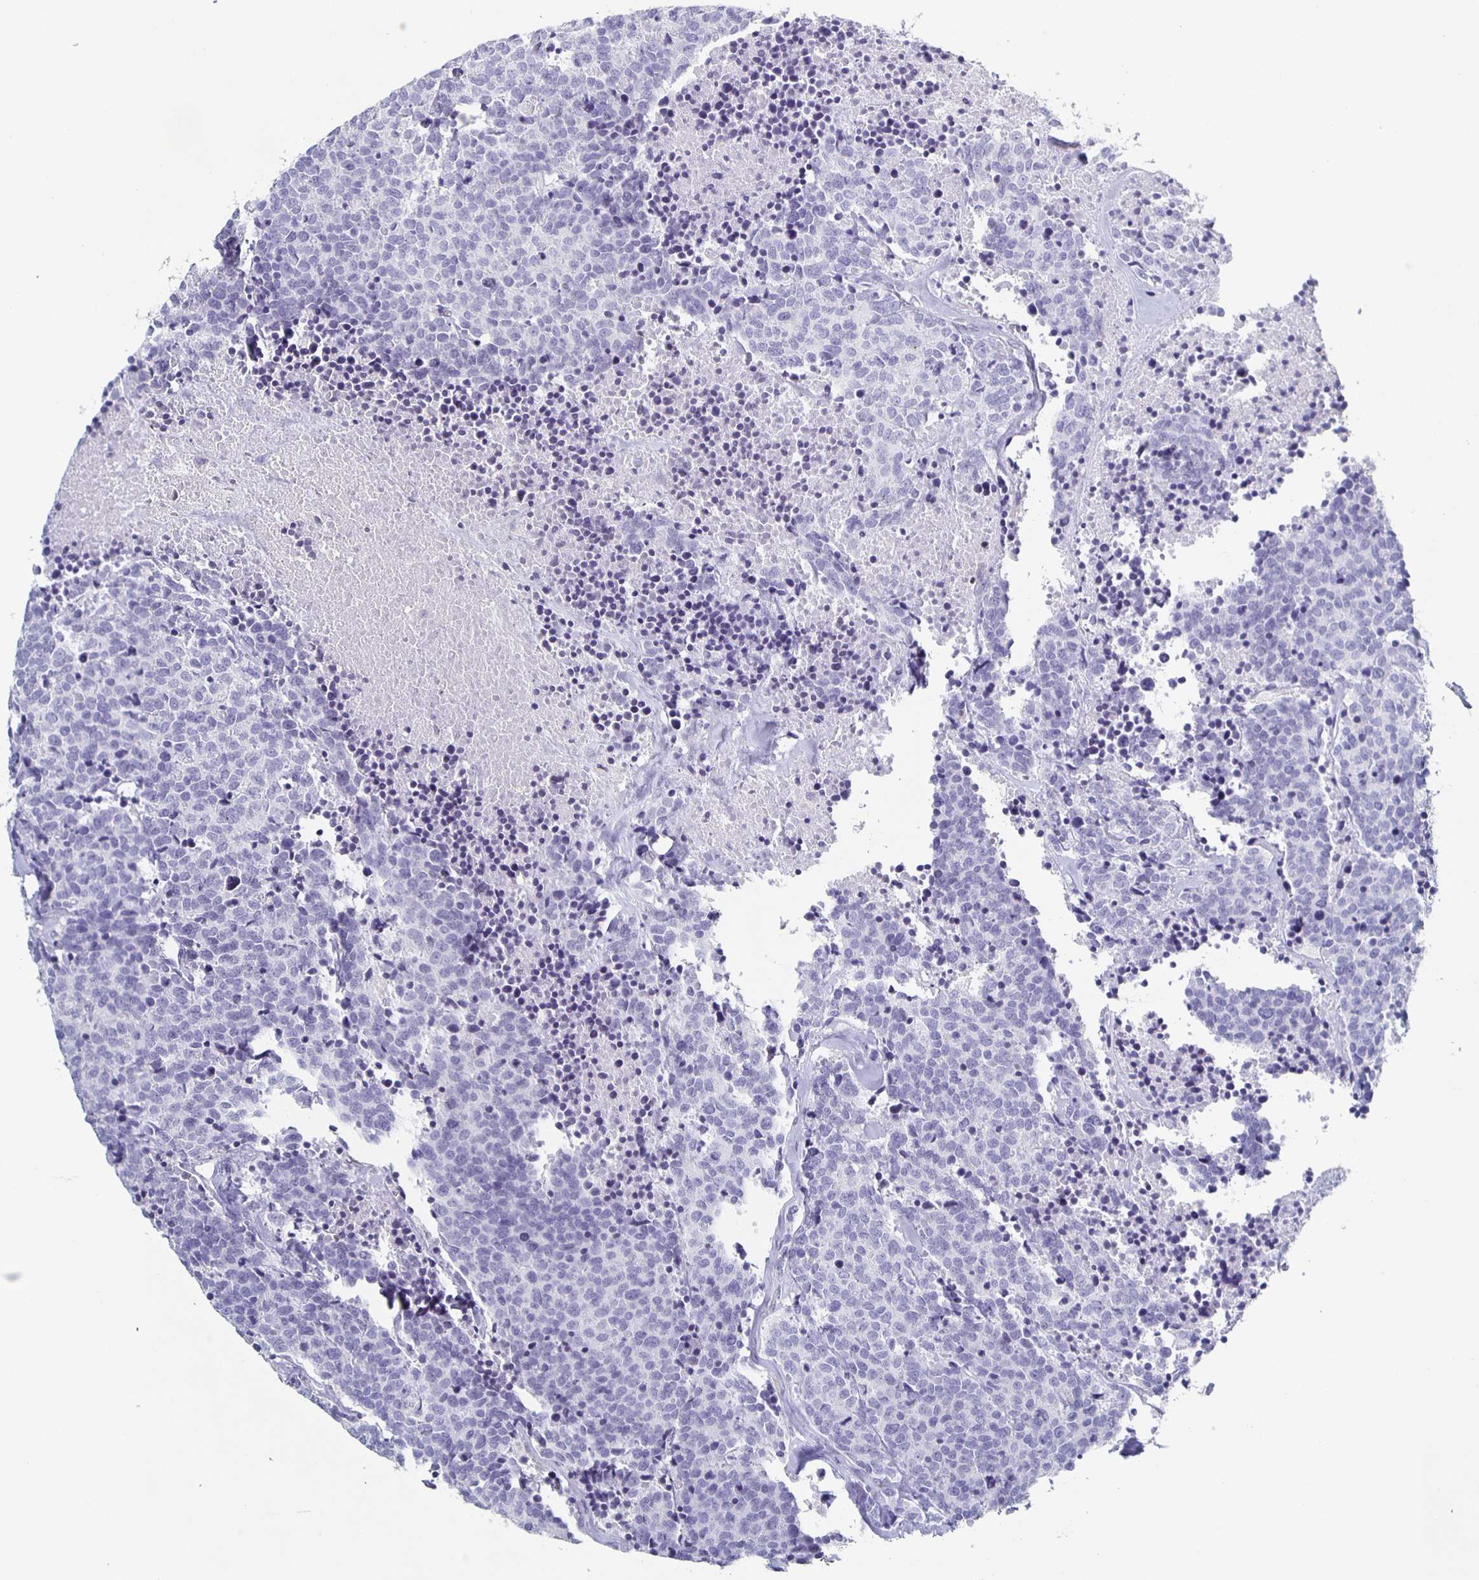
{"staining": {"intensity": "negative", "quantity": "none", "location": "none"}, "tissue": "carcinoid", "cell_type": "Tumor cells", "image_type": "cancer", "snomed": [{"axis": "morphology", "description": "Carcinoid, malignant, NOS"}, {"axis": "topography", "description": "Skin"}], "caption": "This is an IHC histopathology image of human carcinoid (malignant). There is no staining in tumor cells.", "gene": "CCDC17", "patient": {"sex": "female", "age": 79}}